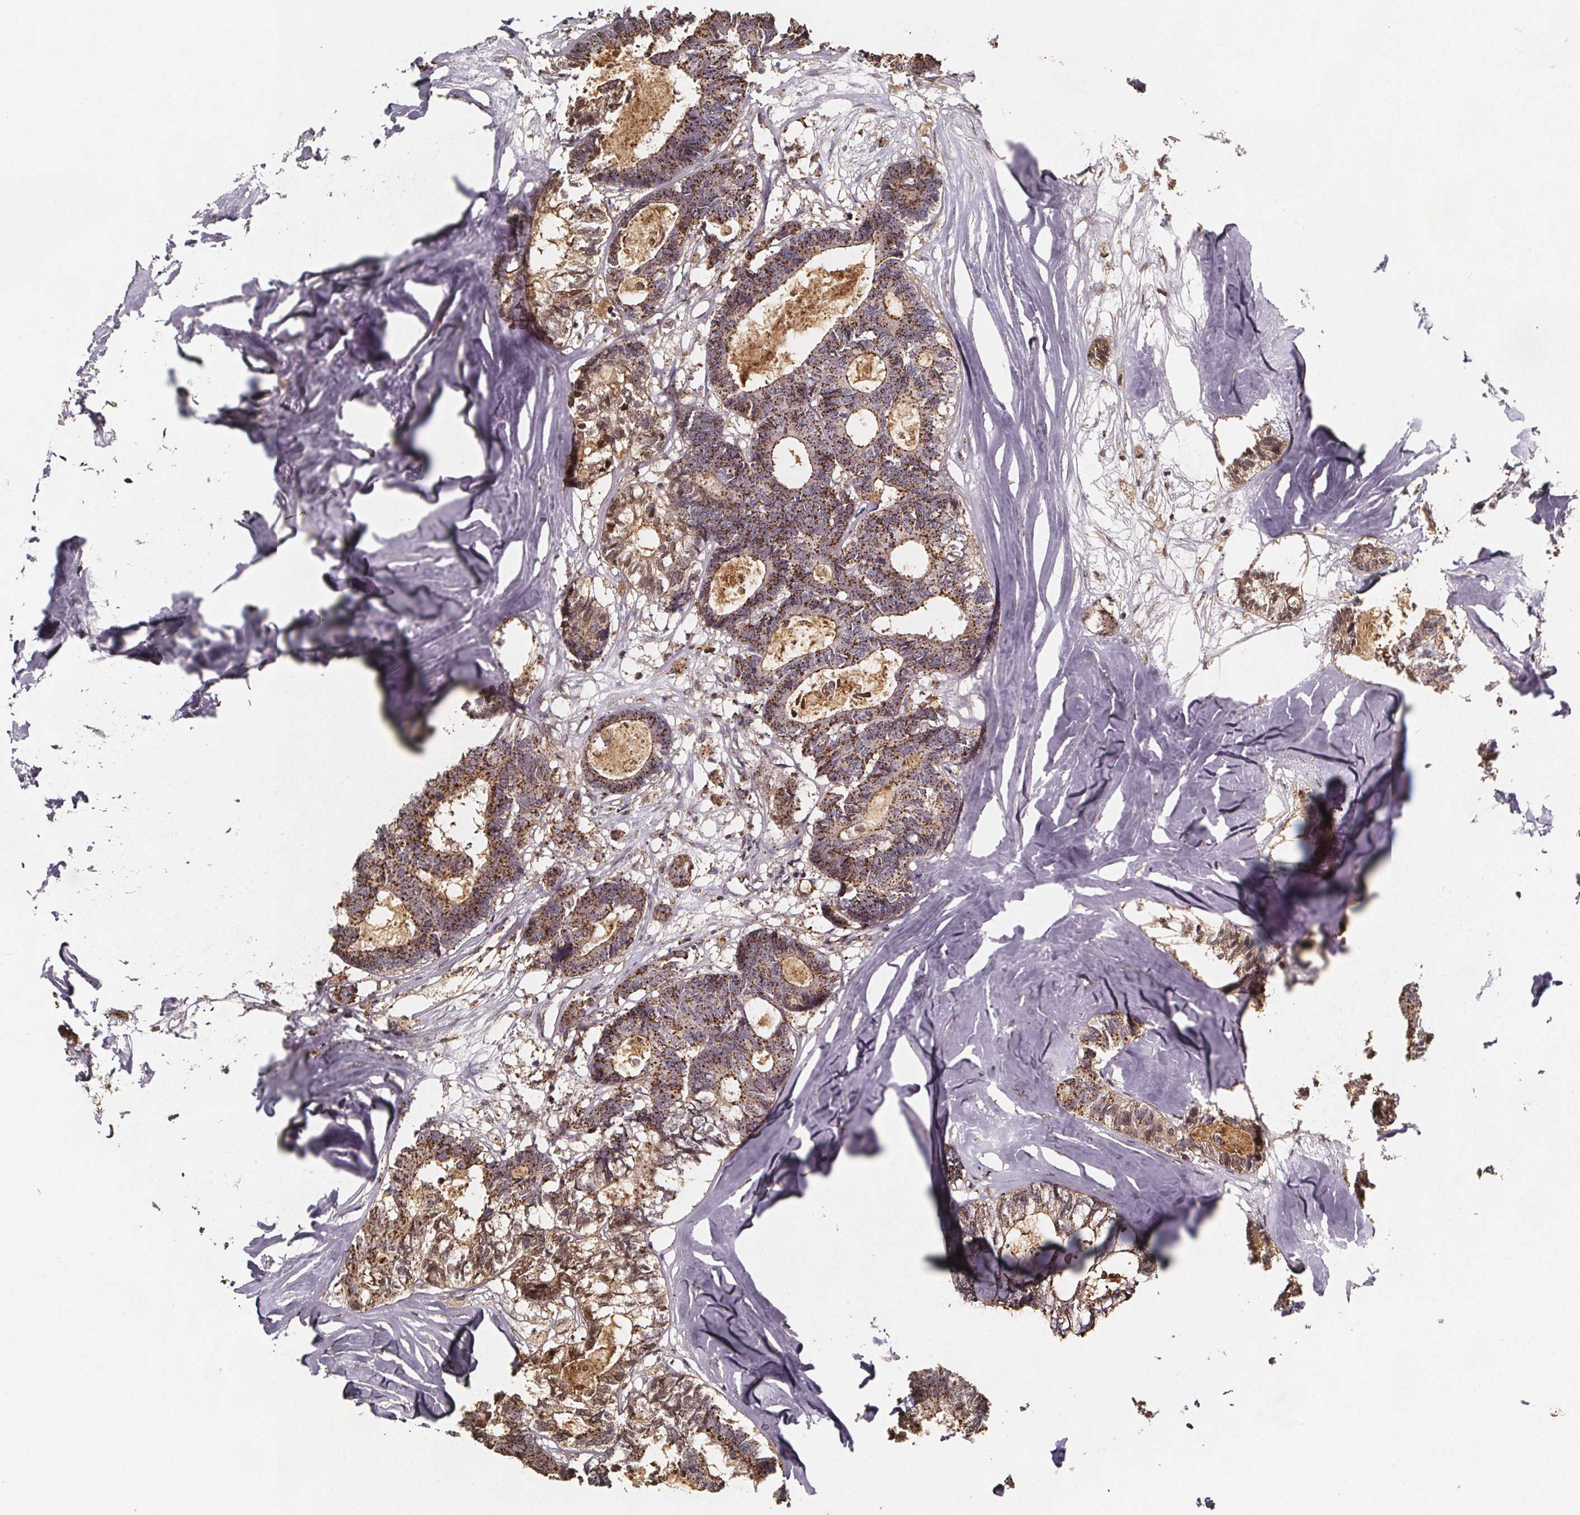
{"staining": {"intensity": "moderate", "quantity": ">75%", "location": "cytoplasmic/membranous"}, "tissue": "colorectal cancer", "cell_type": "Tumor cells", "image_type": "cancer", "snomed": [{"axis": "morphology", "description": "Adenocarcinoma, NOS"}, {"axis": "topography", "description": "Colon"}, {"axis": "topography", "description": "Rectum"}], "caption": "Immunohistochemistry of human colorectal cancer (adenocarcinoma) displays medium levels of moderate cytoplasmic/membranous positivity in approximately >75% of tumor cells.", "gene": "ZNF879", "patient": {"sex": "male", "age": 57}}